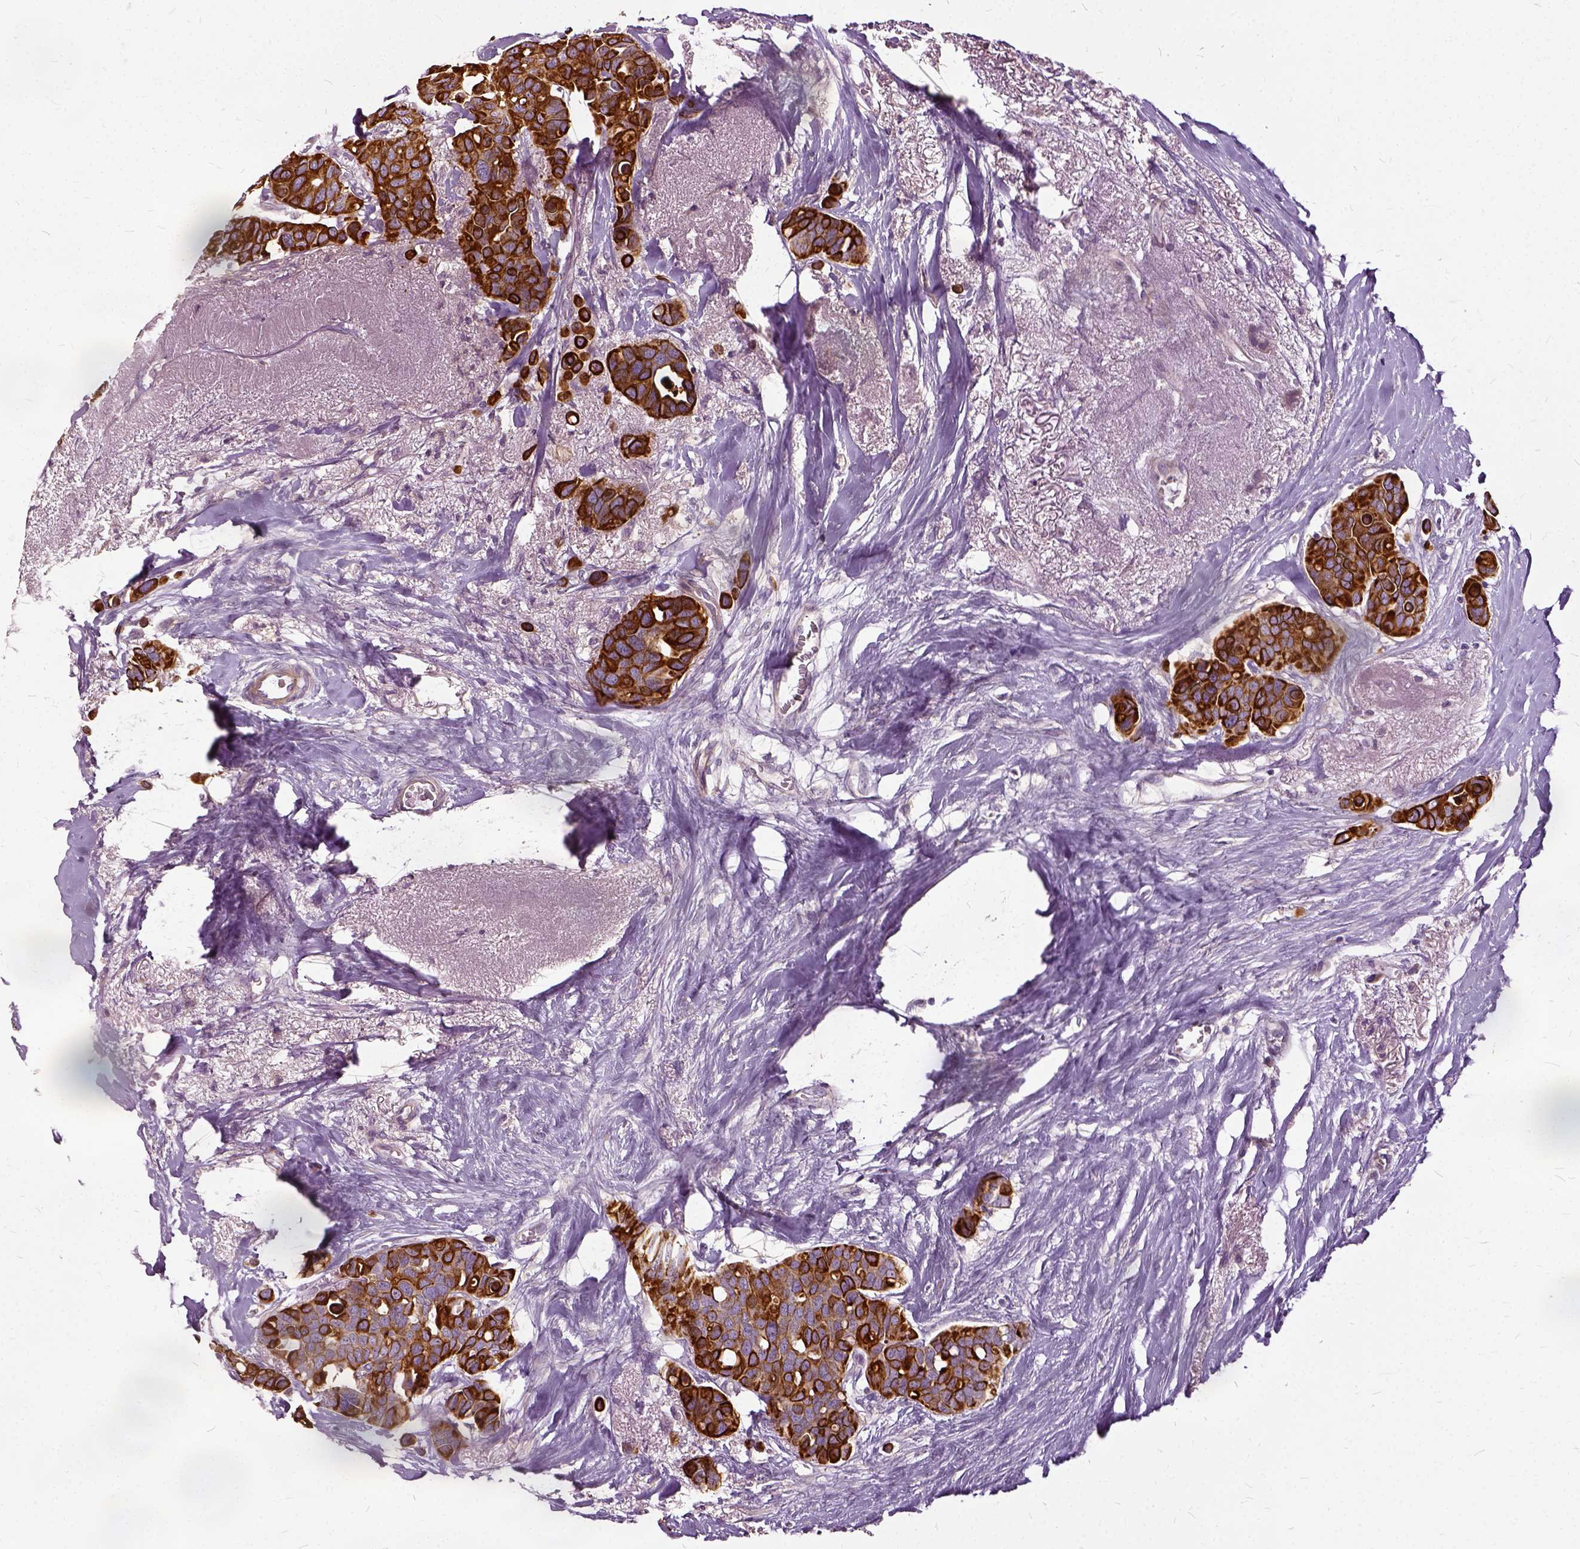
{"staining": {"intensity": "strong", "quantity": ">75%", "location": "cytoplasmic/membranous"}, "tissue": "breast cancer", "cell_type": "Tumor cells", "image_type": "cancer", "snomed": [{"axis": "morphology", "description": "Duct carcinoma"}, {"axis": "topography", "description": "Breast"}], "caption": "Immunohistochemistry (IHC) (DAB) staining of human breast cancer demonstrates strong cytoplasmic/membranous protein expression in about >75% of tumor cells. (DAB IHC with brightfield microscopy, high magnification).", "gene": "ILRUN", "patient": {"sex": "female", "age": 54}}